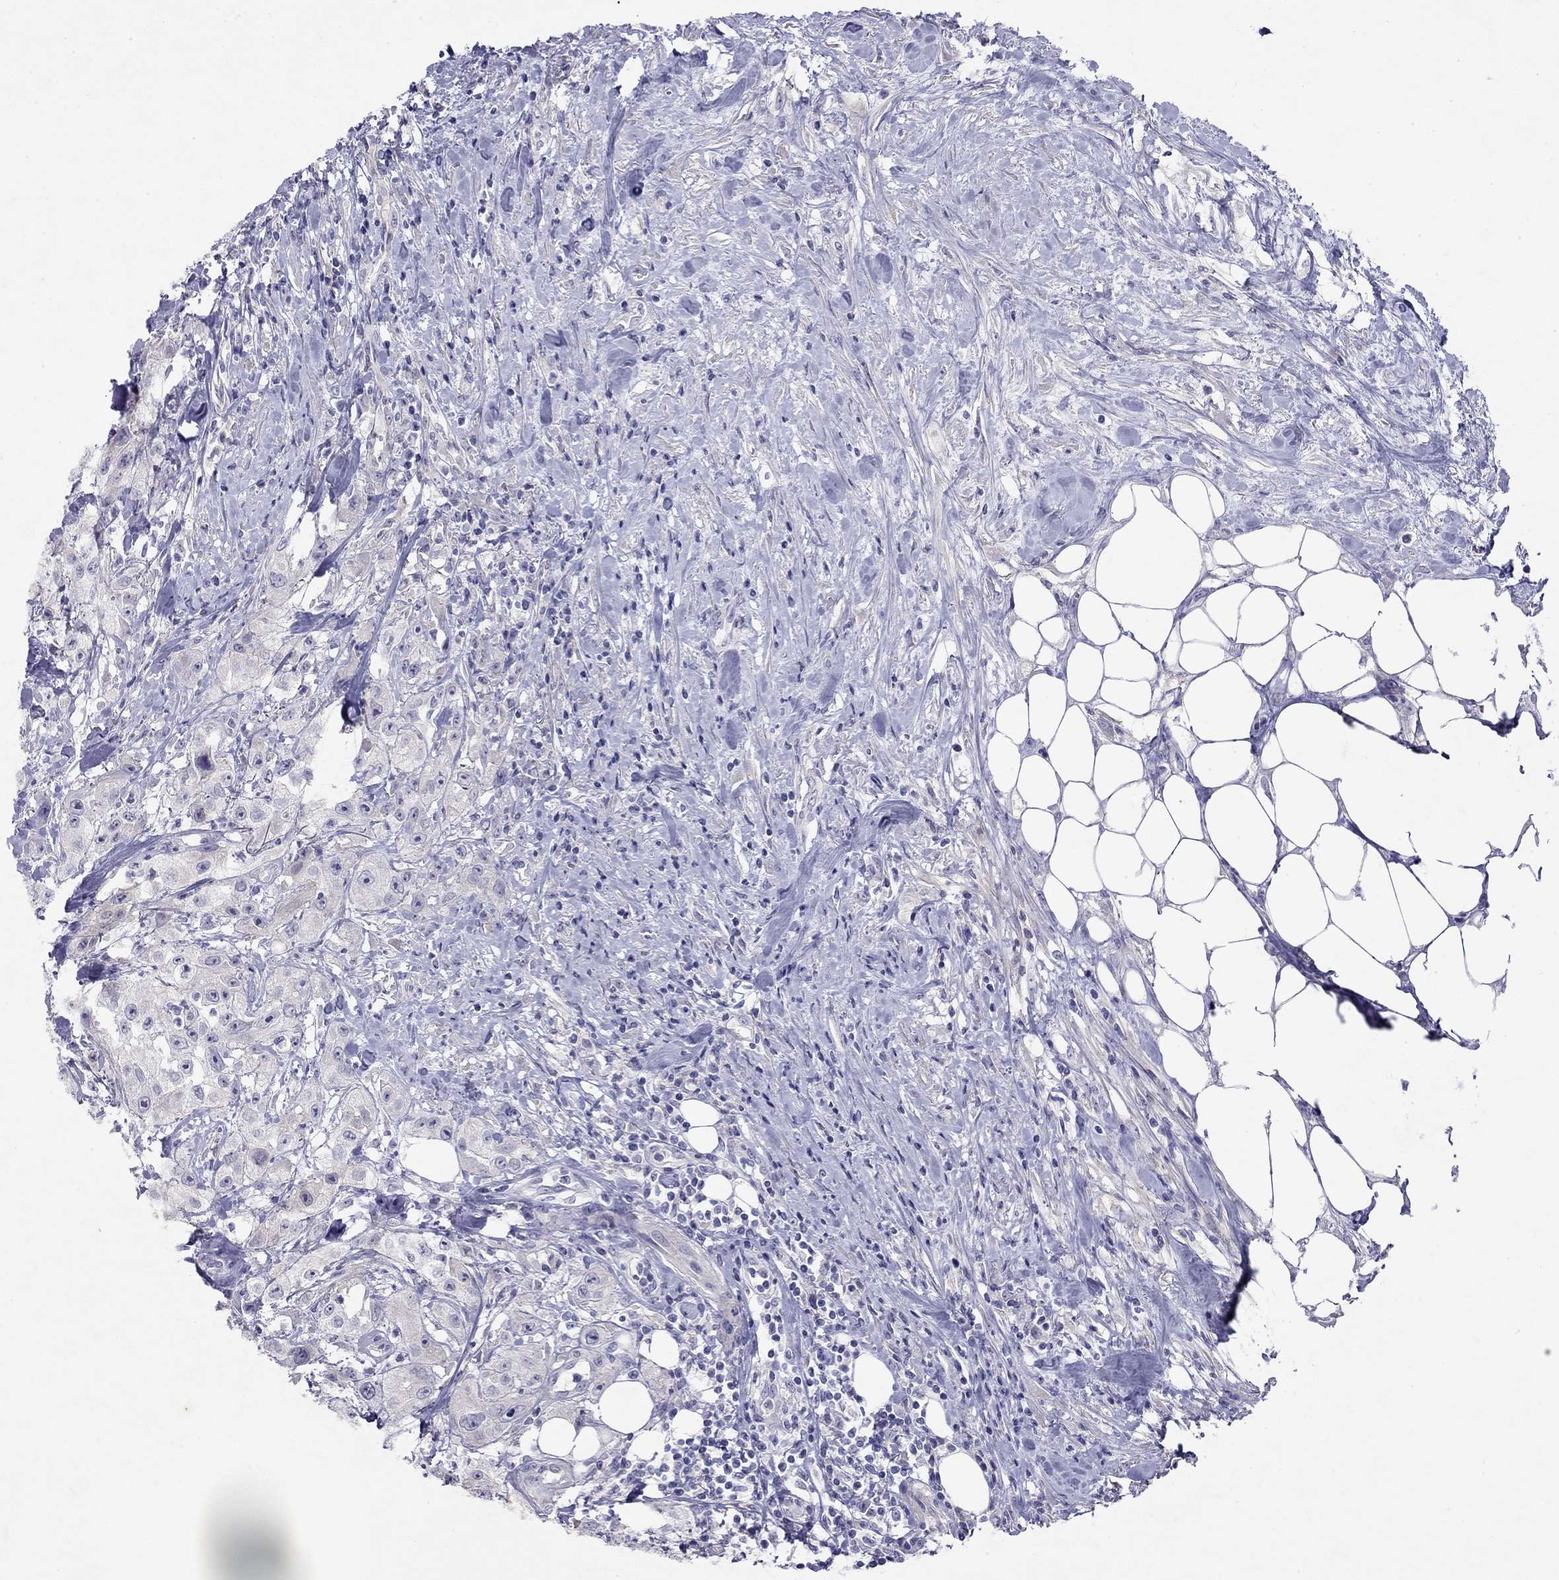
{"staining": {"intensity": "negative", "quantity": "none", "location": "none"}, "tissue": "urothelial cancer", "cell_type": "Tumor cells", "image_type": "cancer", "snomed": [{"axis": "morphology", "description": "Urothelial carcinoma, High grade"}, {"axis": "topography", "description": "Urinary bladder"}], "caption": "DAB (3,3'-diaminobenzidine) immunohistochemical staining of high-grade urothelial carcinoma displays no significant staining in tumor cells.", "gene": "GNAT3", "patient": {"sex": "male", "age": 79}}